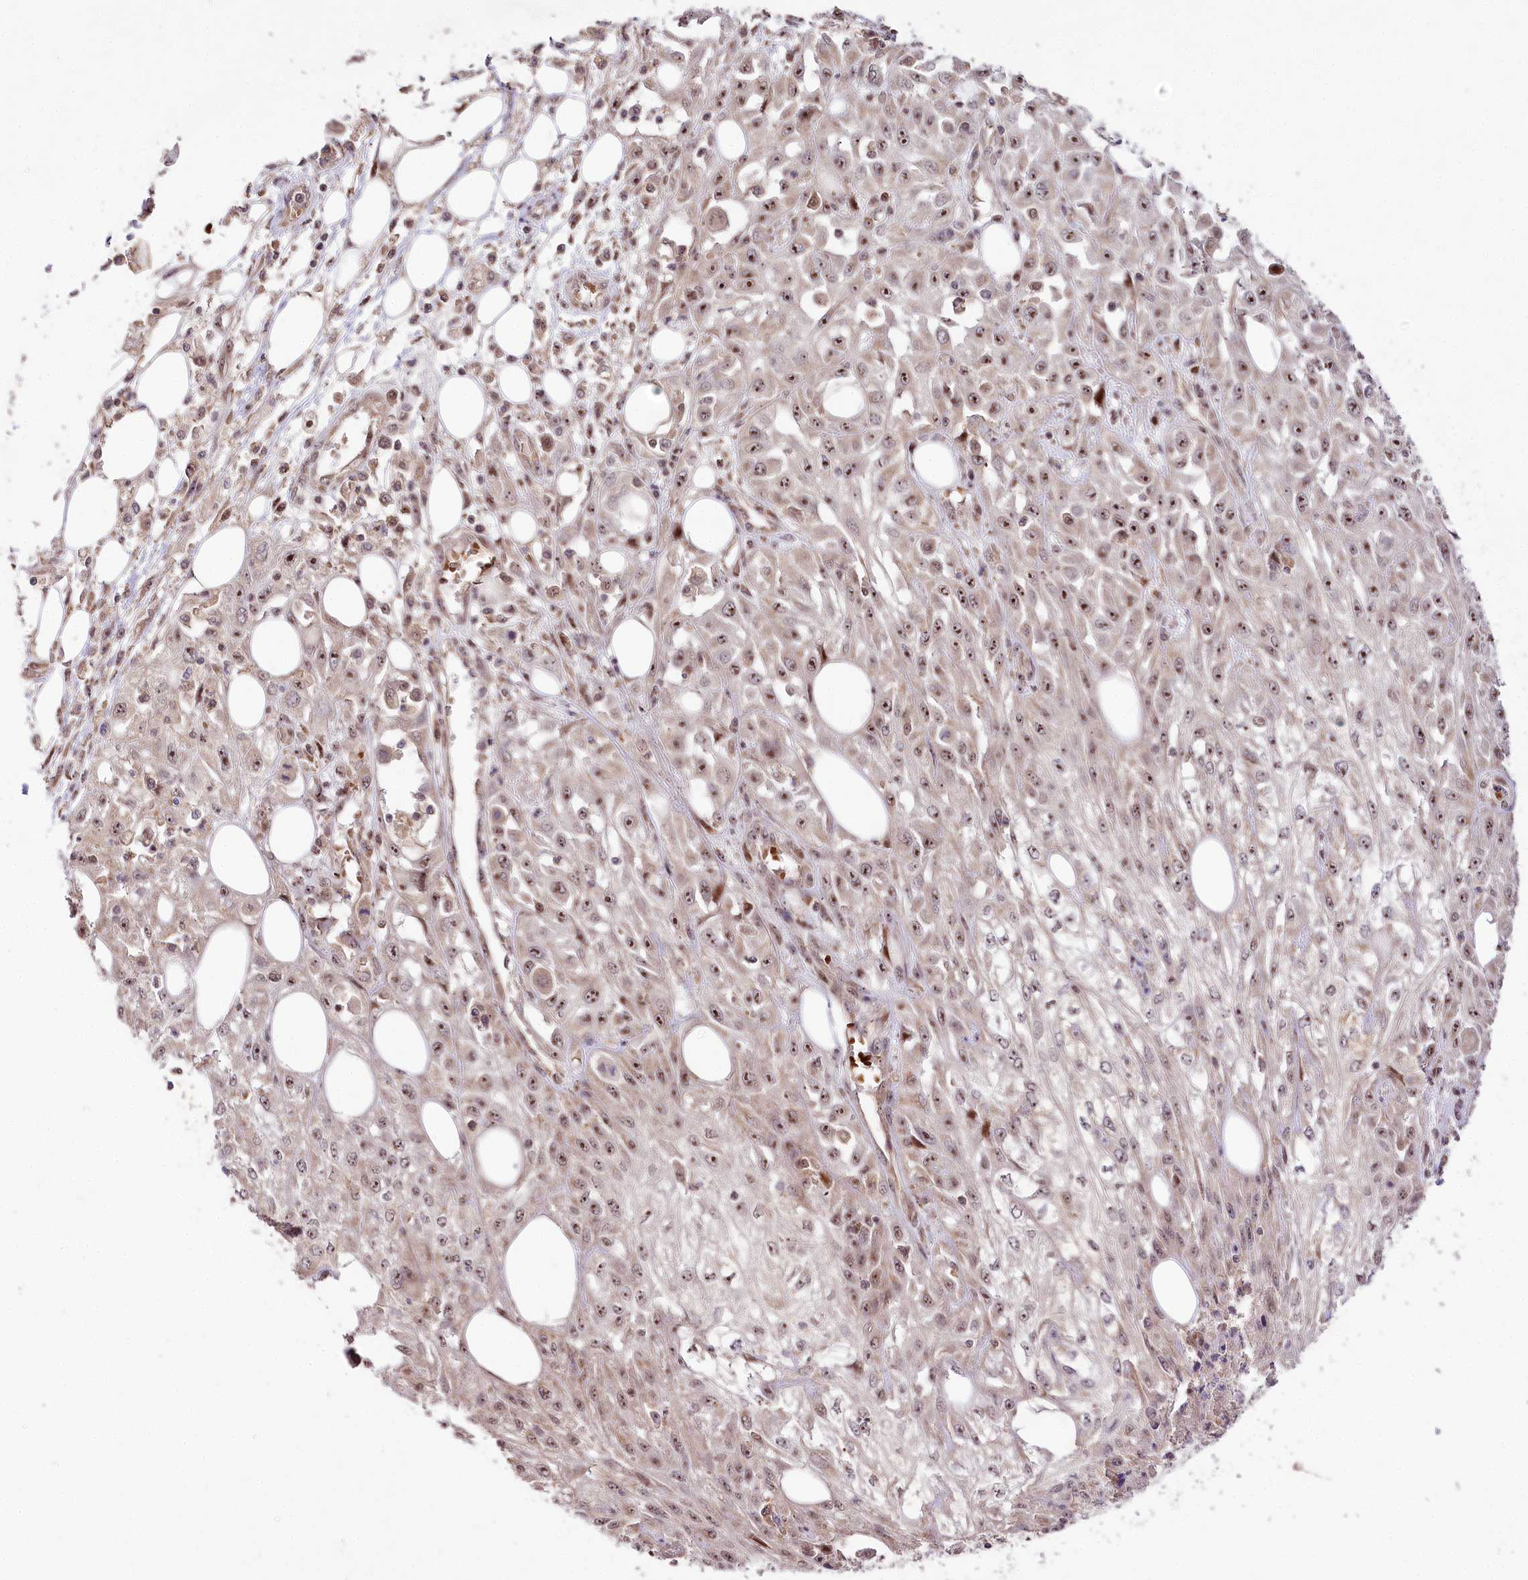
{"staining": {"intensity": "moderate", "quantity": ">75%", "location": "nuclear"}, "tissue": "skin cancer", "cell_type": "Tumor cells", "image_type": "cancer", "snomed": [{"axis": "morphology", "description": "Squamous cell carcinoma, NOS"}, {"axis": "morphology", "description": "Squamous cell carcinoma, metastatic, NOS"}, {"axis": "topography", "description": "Skin"}, {"axis": "topography", "description": "Lymph node"}], "caption": "This image shows metastatic squamous cell carcinoma (skin) stained with IHC to label a protein in brown. The nuclear of tumor cells show moderate positivity for the protein. Nuclei are counter-stained blue.", "gene": "DMP1", "patient": {"sex": "male", "age": 75}}